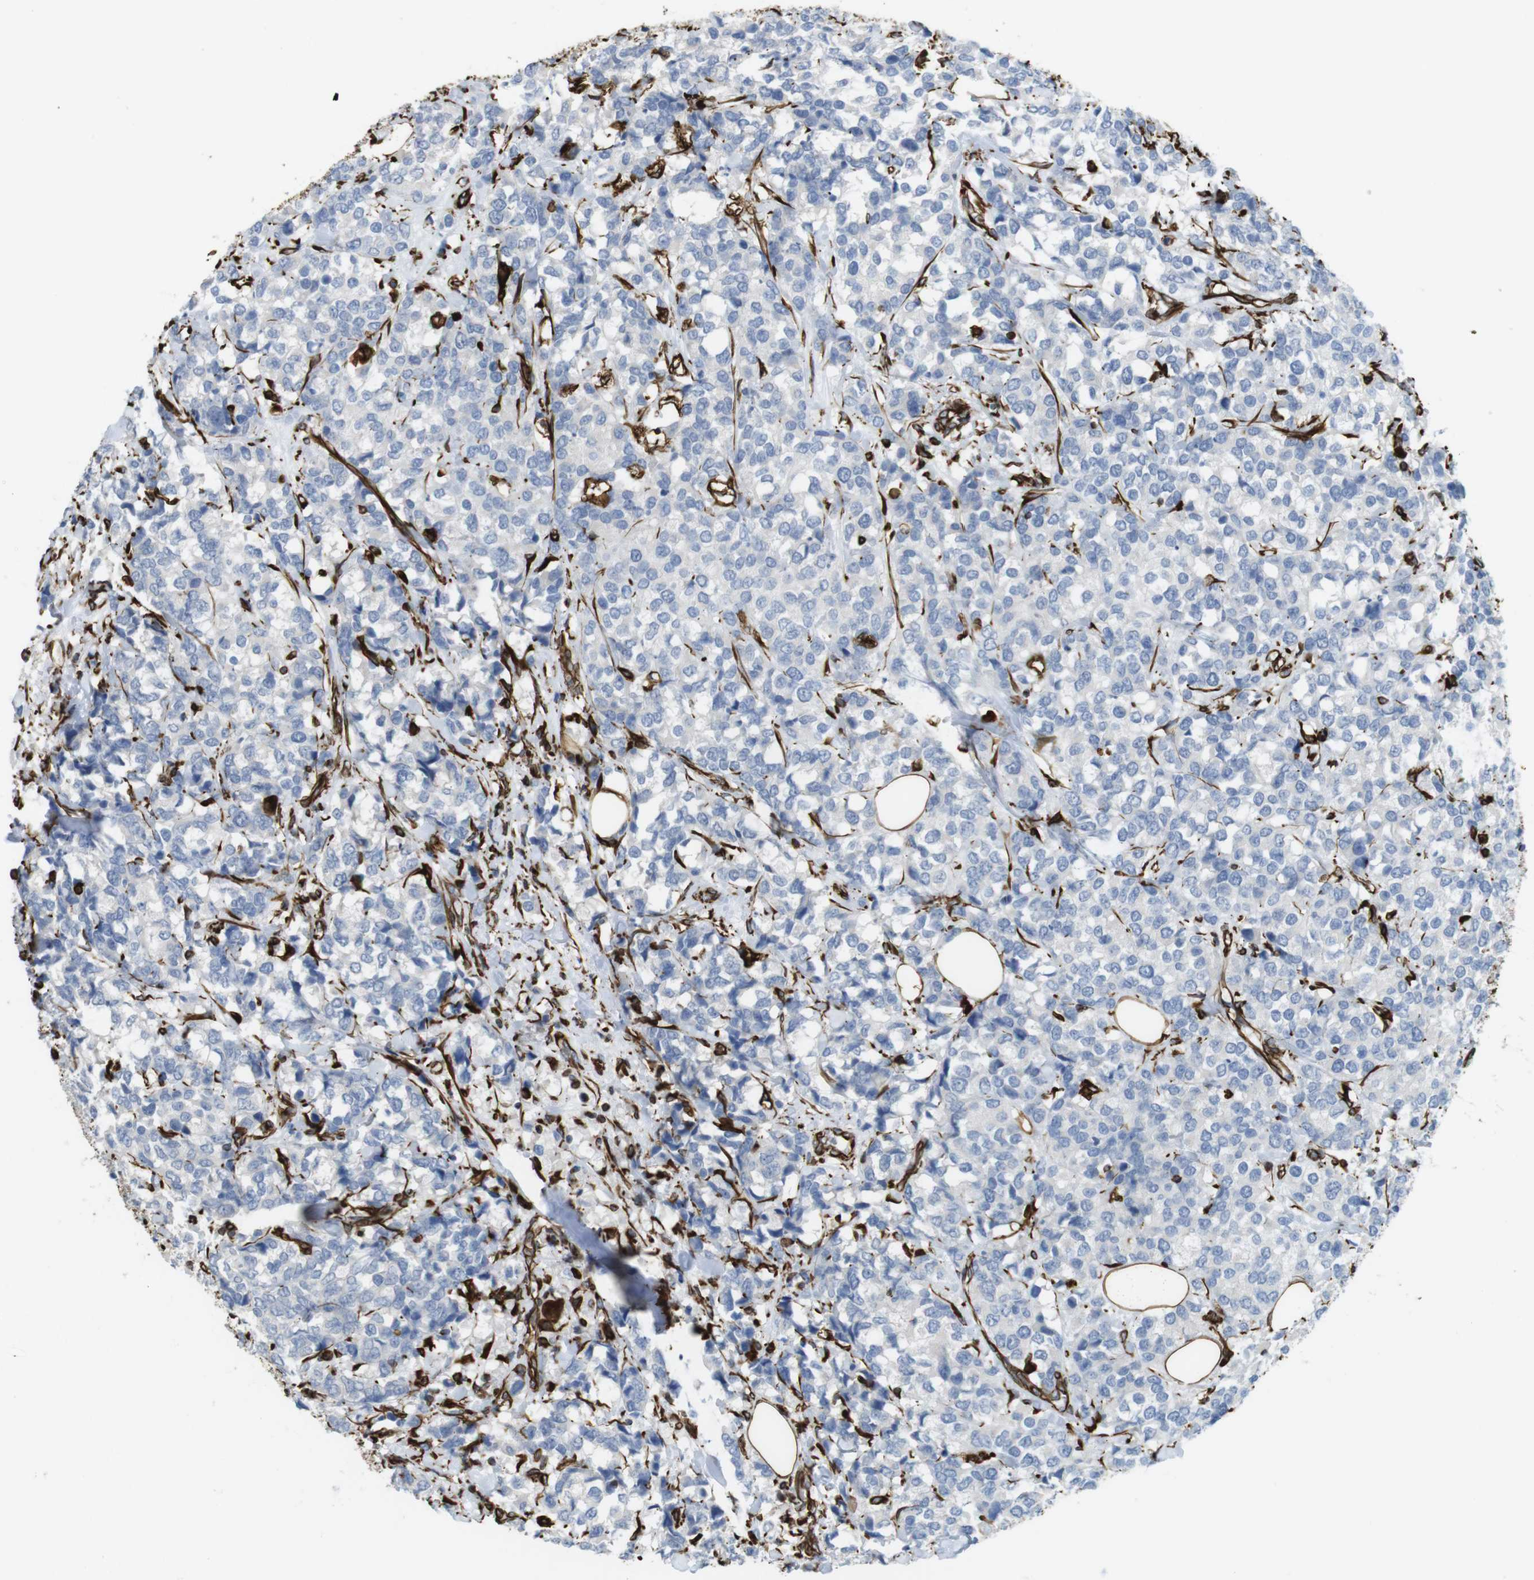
{"staining": {"intensity": "negative", "quantity": "none", "location": "none"}, "tissue": "breast cancer", "cell_type": "Tumor cells", "image_type": "cancer", "snomed": [{"axis": "morphology", "description": "Lobular carcinoma"}, {"axis": "topography", "description": "Breast"}], "caption": "This photomicrograph is of breast lobular carcinoma stained with immunohistochemistry to label a protein in brown with the nuclei are counter-stained blue. There is no expression in tumor cells.", "gene": "RALGPS1", "patient": {"sex": "female", "age": 59}}